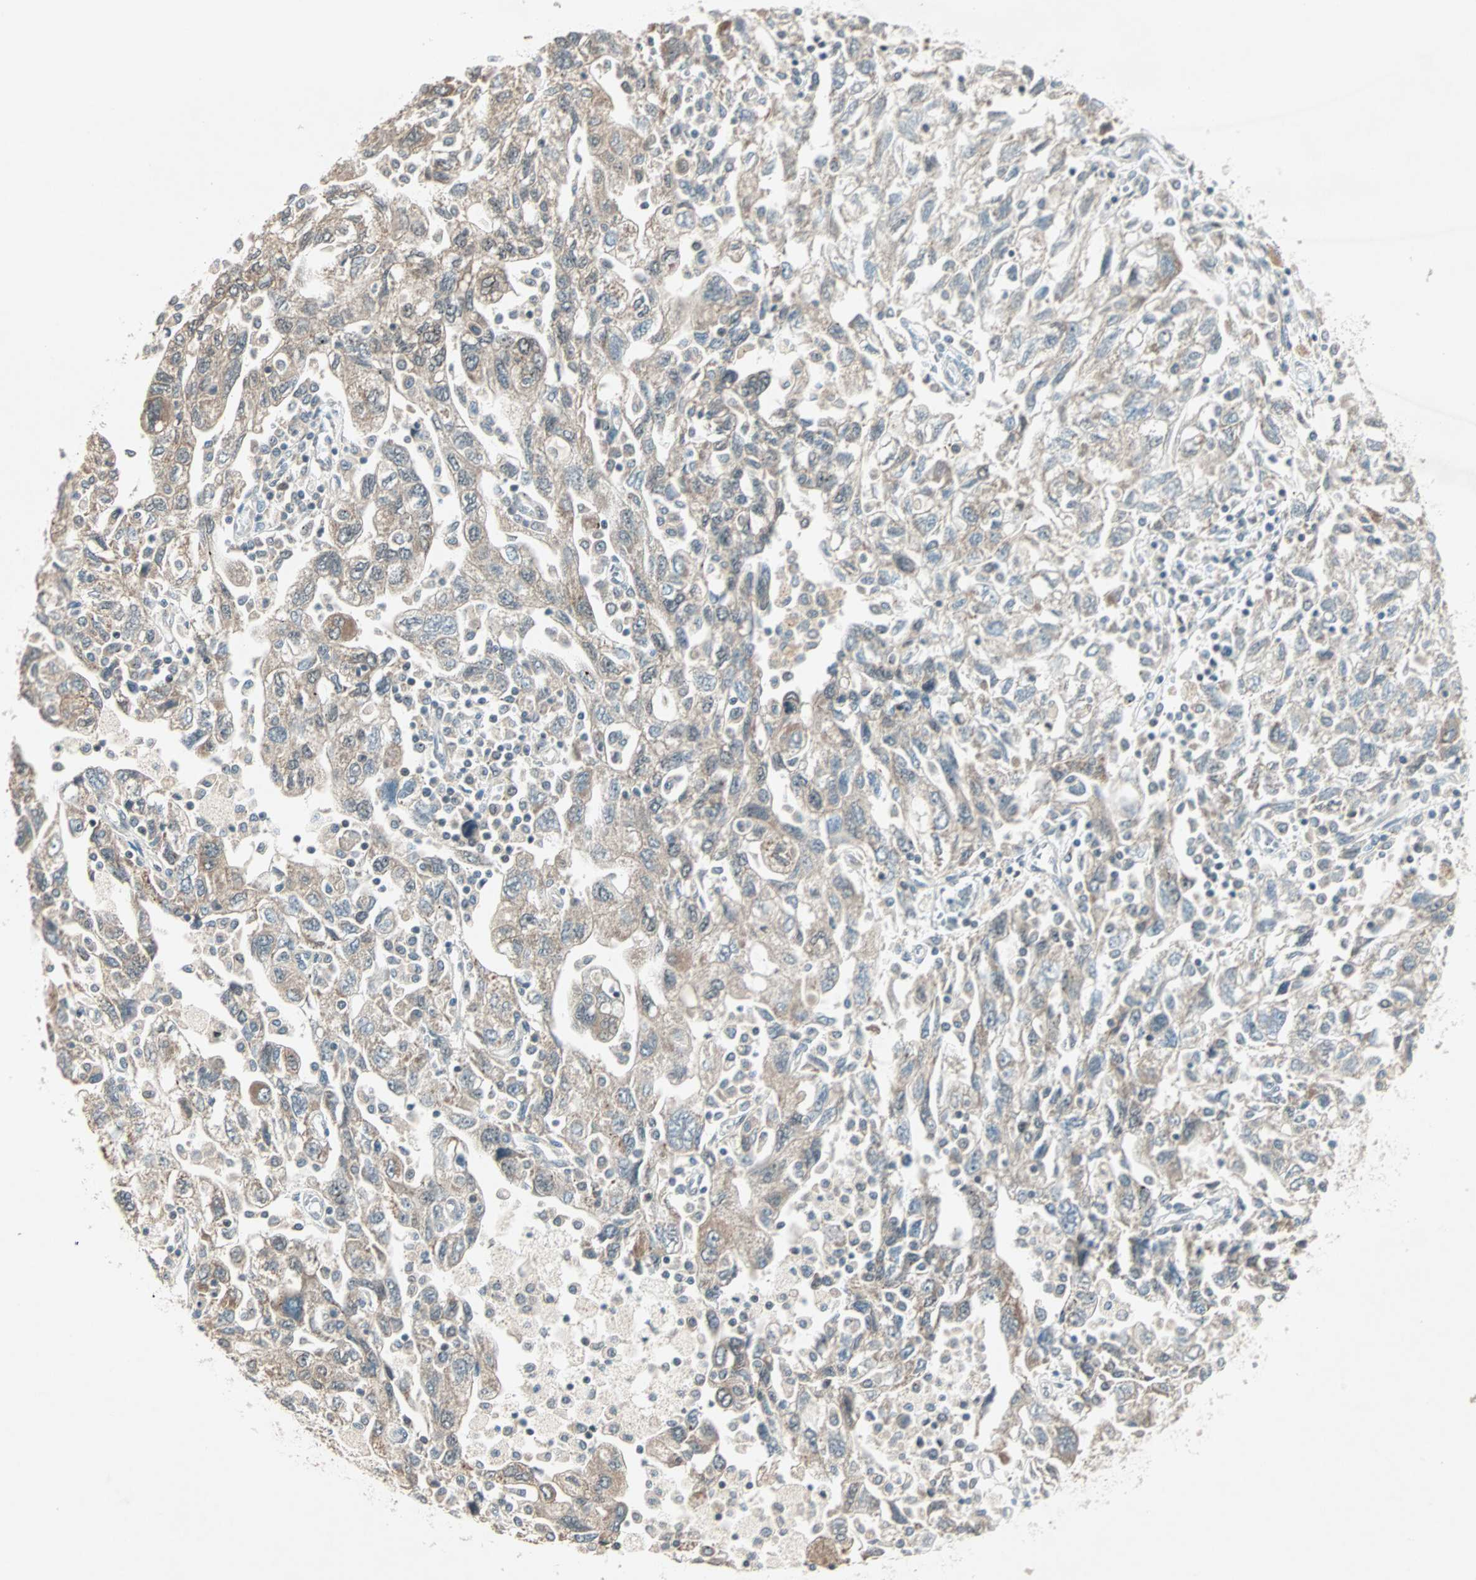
{"staining": {"intensity": "weak", "quantity": ">75%", "location": "cytoplasmic/membranous"}, "tissue": "ovarian cancer", "cell_type": "Tumor cells", "image_type": "cancer", "snomed": [{"axis": "morphology", "description": "Carcinoma, NOS"}, {"axis": "morphology", "description": "Cystadenocarcinoma, serous, NOS"}, {"axis": "topography", "description": "Ovary"}], "caption": "Brown immunohistochemical staining in serous cystadenocarcinoma (ovarian) reveals weak cytoplasmic/membranous staining in approximately >75% of tumor cells.", "gene": "PGBD1", "patient": {"sex": "female", "age": 69}}